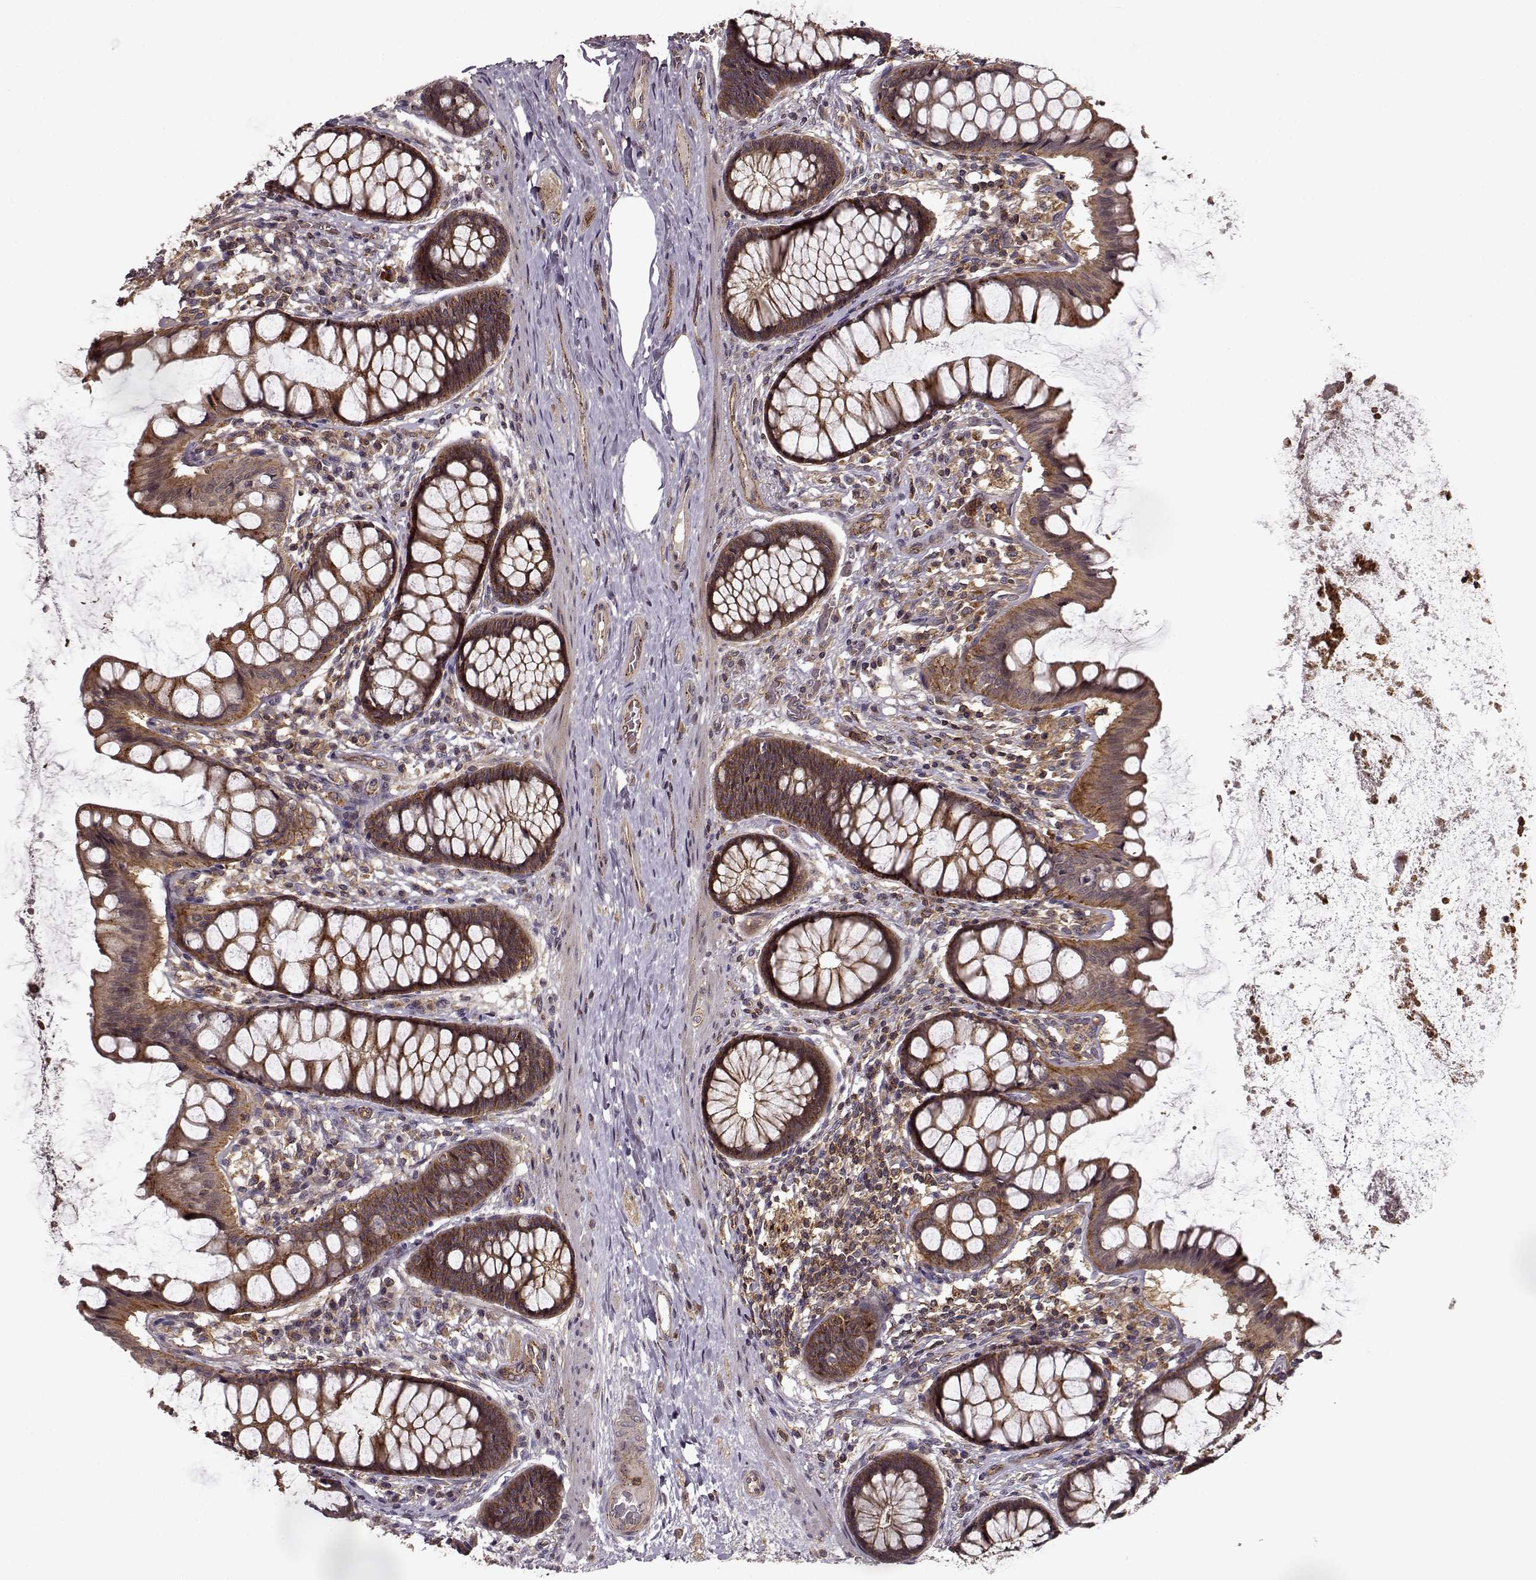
{"staining": {"intensity": "weak", "quantity": ">75%", "location": "cytoplasmic/membranous"}, "tissue": "colon", "cell_type": "Endothelial cells", "image_type": "normal", "snomed": [{"axis": "morphology", "description": "Normal tissue, NOS"}, {"axis": "topography", "description": "Colon"}], "caption": "Protein staining of benign colon exhibits weak cytoplasmic/membranous positivity in about >75% of endothelial cells. The staining is performed using DAB (3,3'-diaminobenzidine) brown chromogen to label protein expression. The nuclei are counter-stained blue using hematoxylin.", "gene": "IFRD2", "patient": {"sex": "female", "age": 65}}